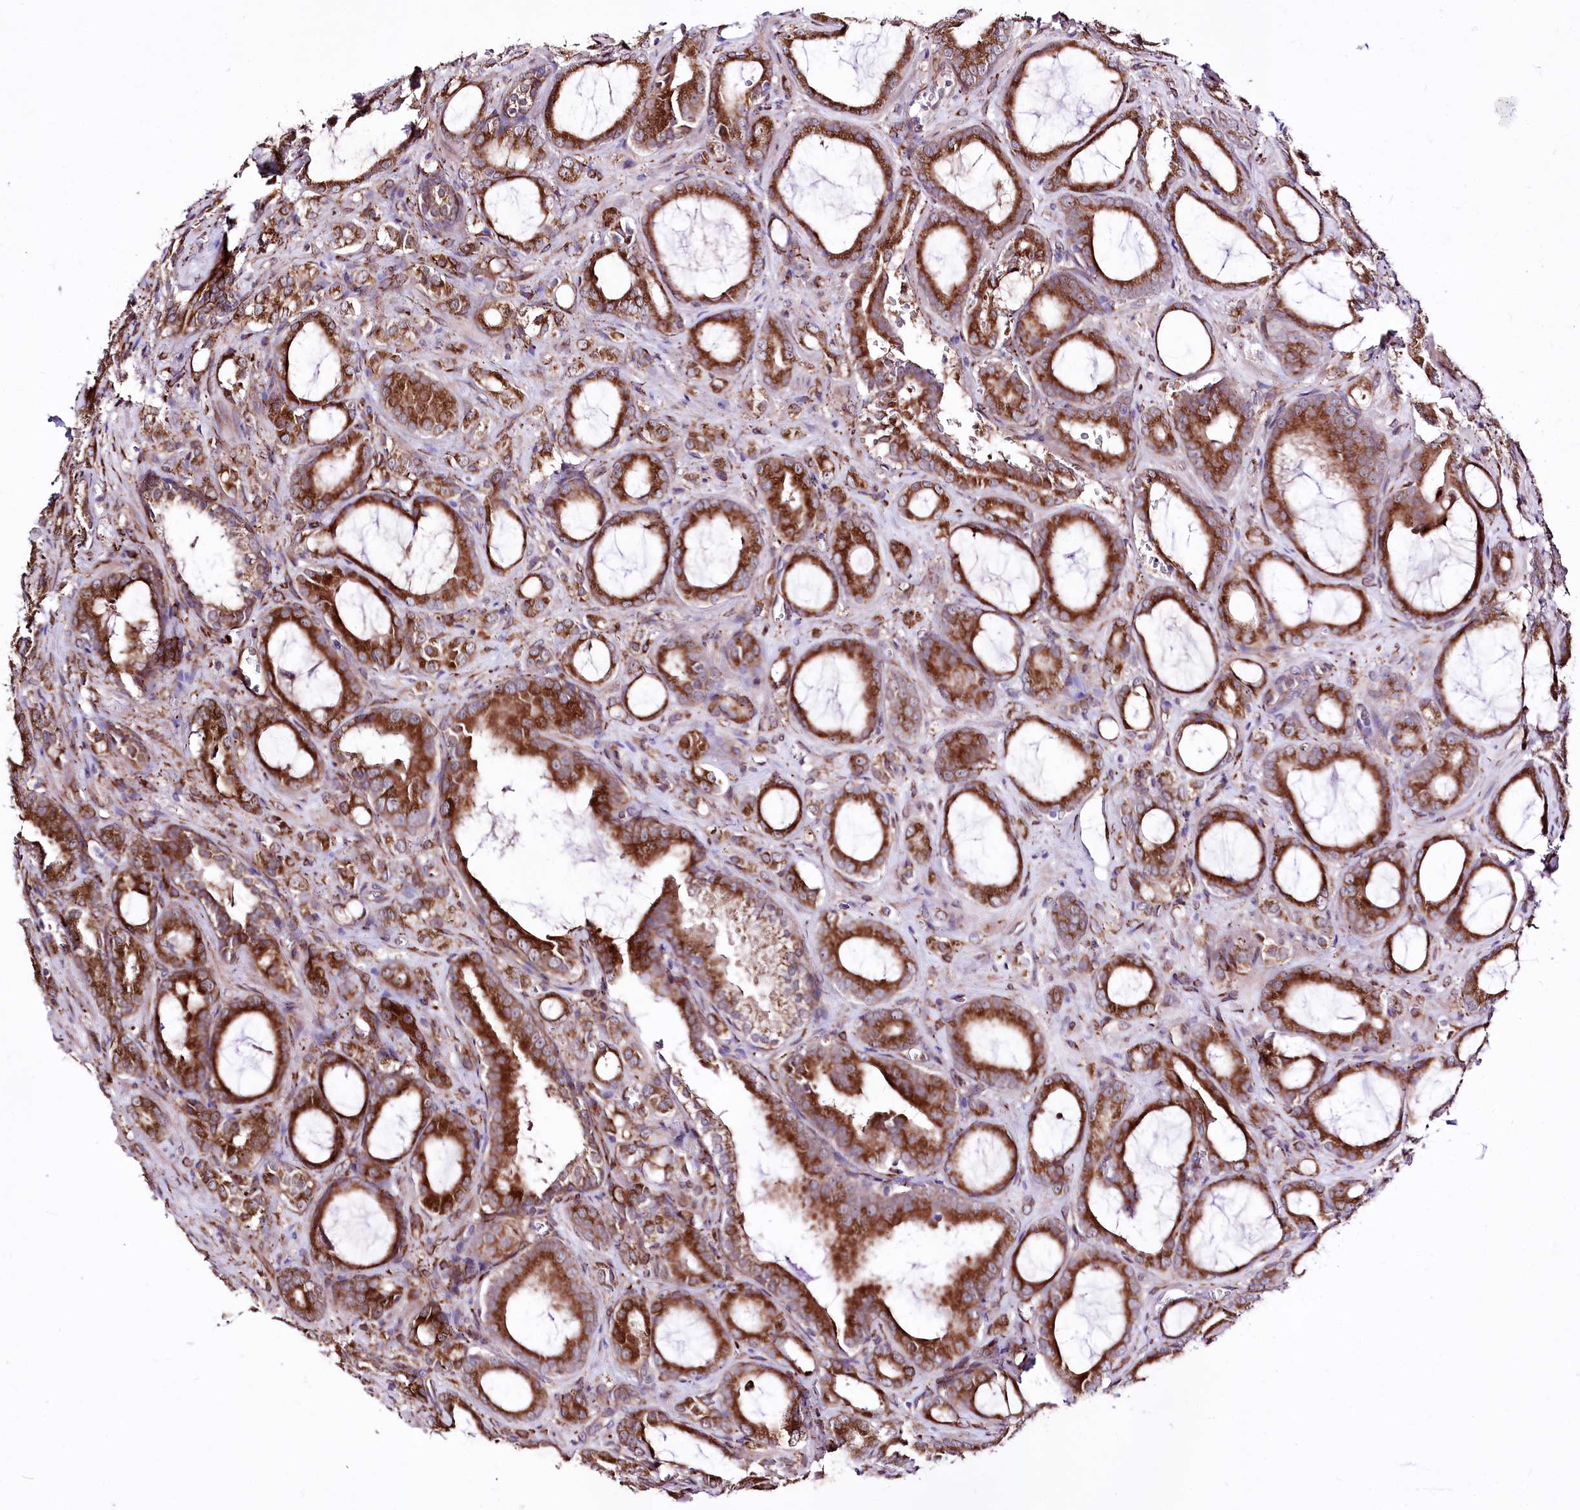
{"staining": {"intensity": "strong", "quantity": ">75%", "location": "cytoplasmic/membranous"}, "tissue": "prostate cancer", "cell_type": "Tumor cells", "image_type": "cancer", "snomed": [{"axis": "morphology", "description": "Adenocarcinoma, High grade"}, {"axis": "topography", "description": "Prostate"}], "caption": "Immunohistochemistry of prostate cancer exhibits high levels of strong cytoplasmic/membranous expression in approximately >75% of tumor cells. The protein of interest is stained brown, and the nuclei are stained in blue (DAB IHC with brightfield microscopy, high magnification).", "gene": "WWC1", "patient": {"sex": "male", "age": 72}}